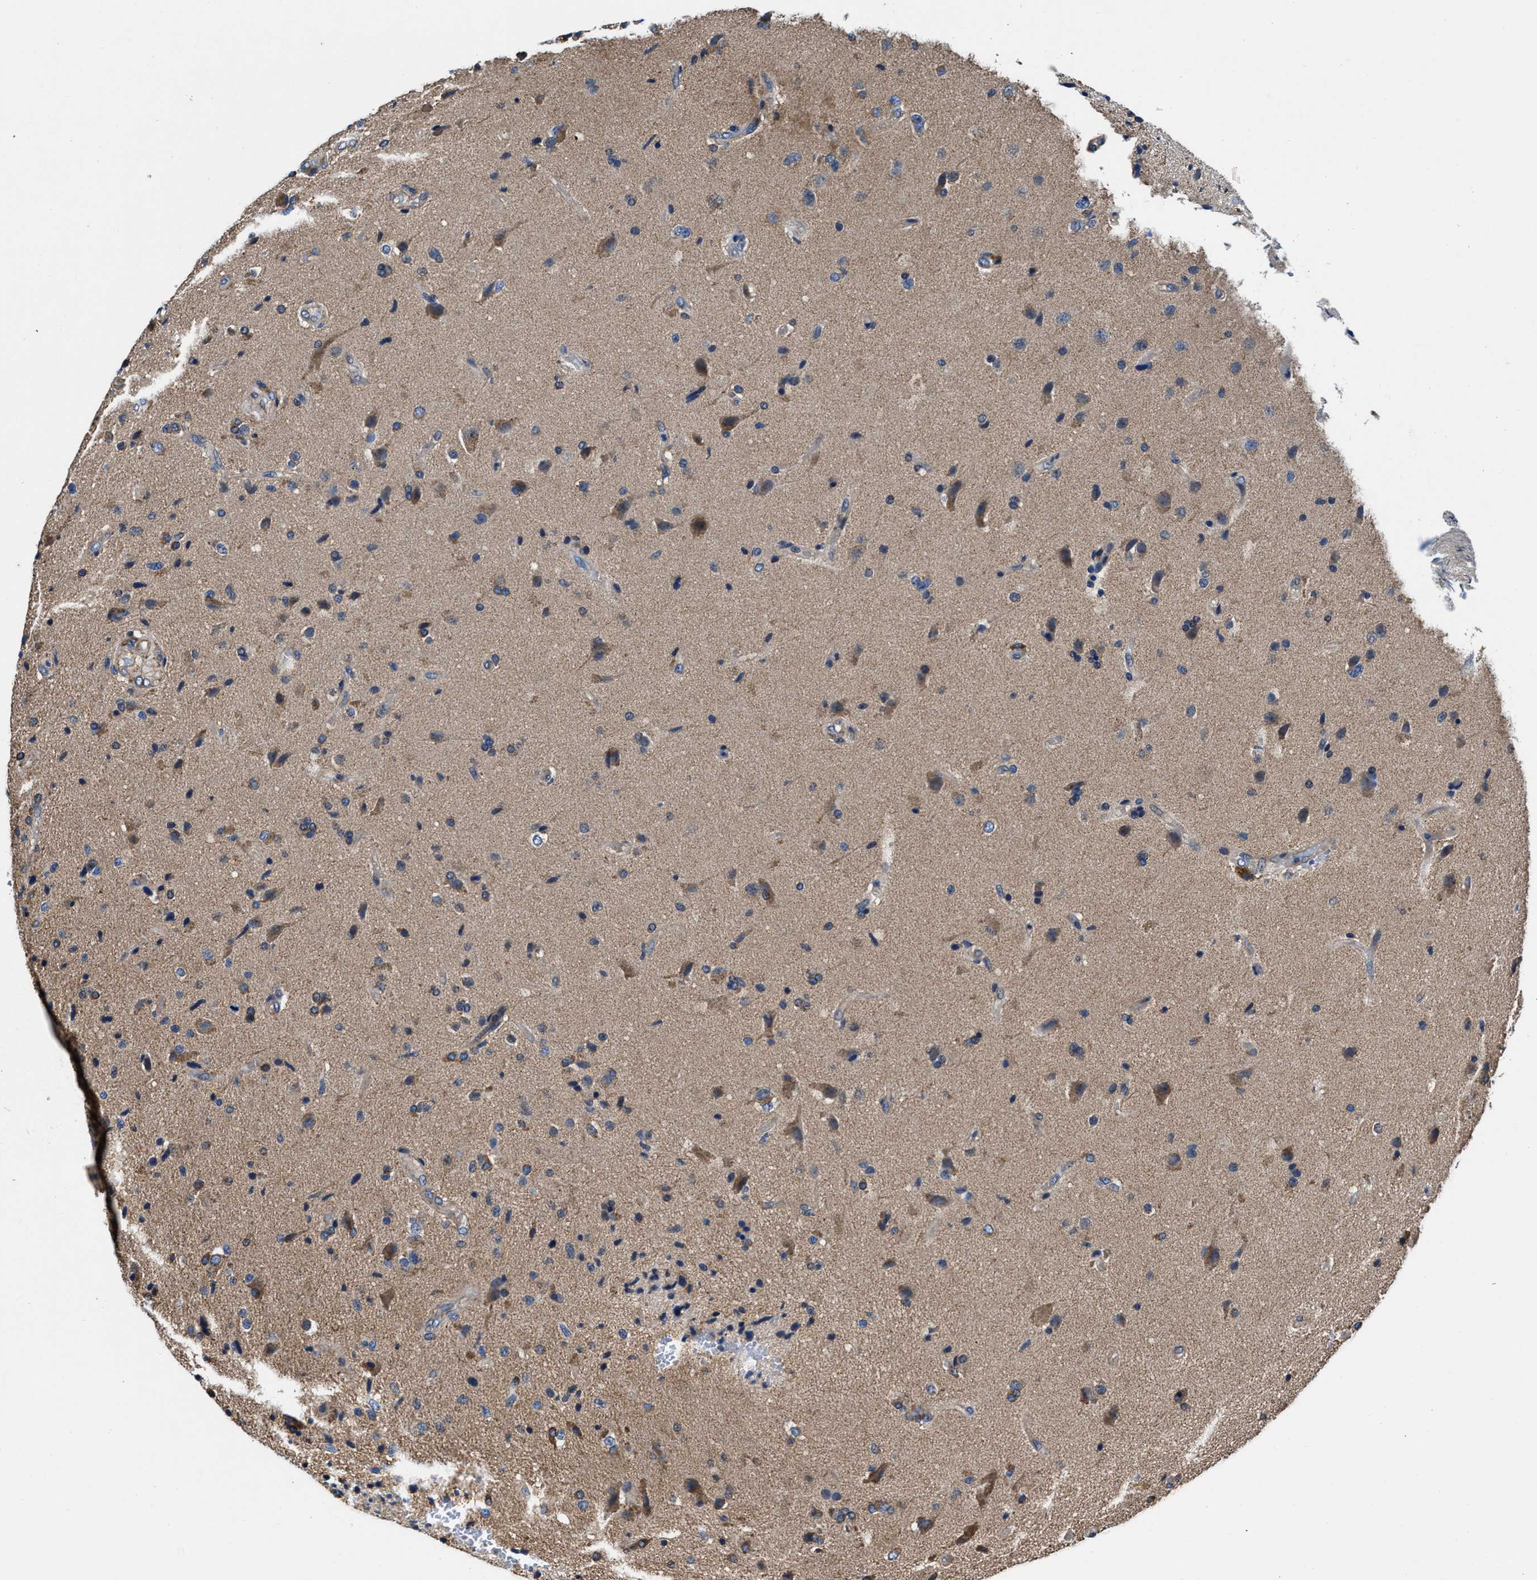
{"staining": {"intensity": "moderate", "quantity": "25%-75%", "location": "cytoplasmic/membranous"}, "tissue": "glioma", "cell_type": "Tumor cells", "image_type": "cancer", "snomed": [{"axis": "morphology", "description": "Glioma, malignant, High grade"}, {"axis": "topography", "description": "Brain"}], "caption": "Protein analysis of glioma tissue displays moderate cytoplasmic/membranous staining in about 25%-75% of tumor cells.", "gene": "PPP1R9B", "patient": {"sex": "male", "age": 72}}